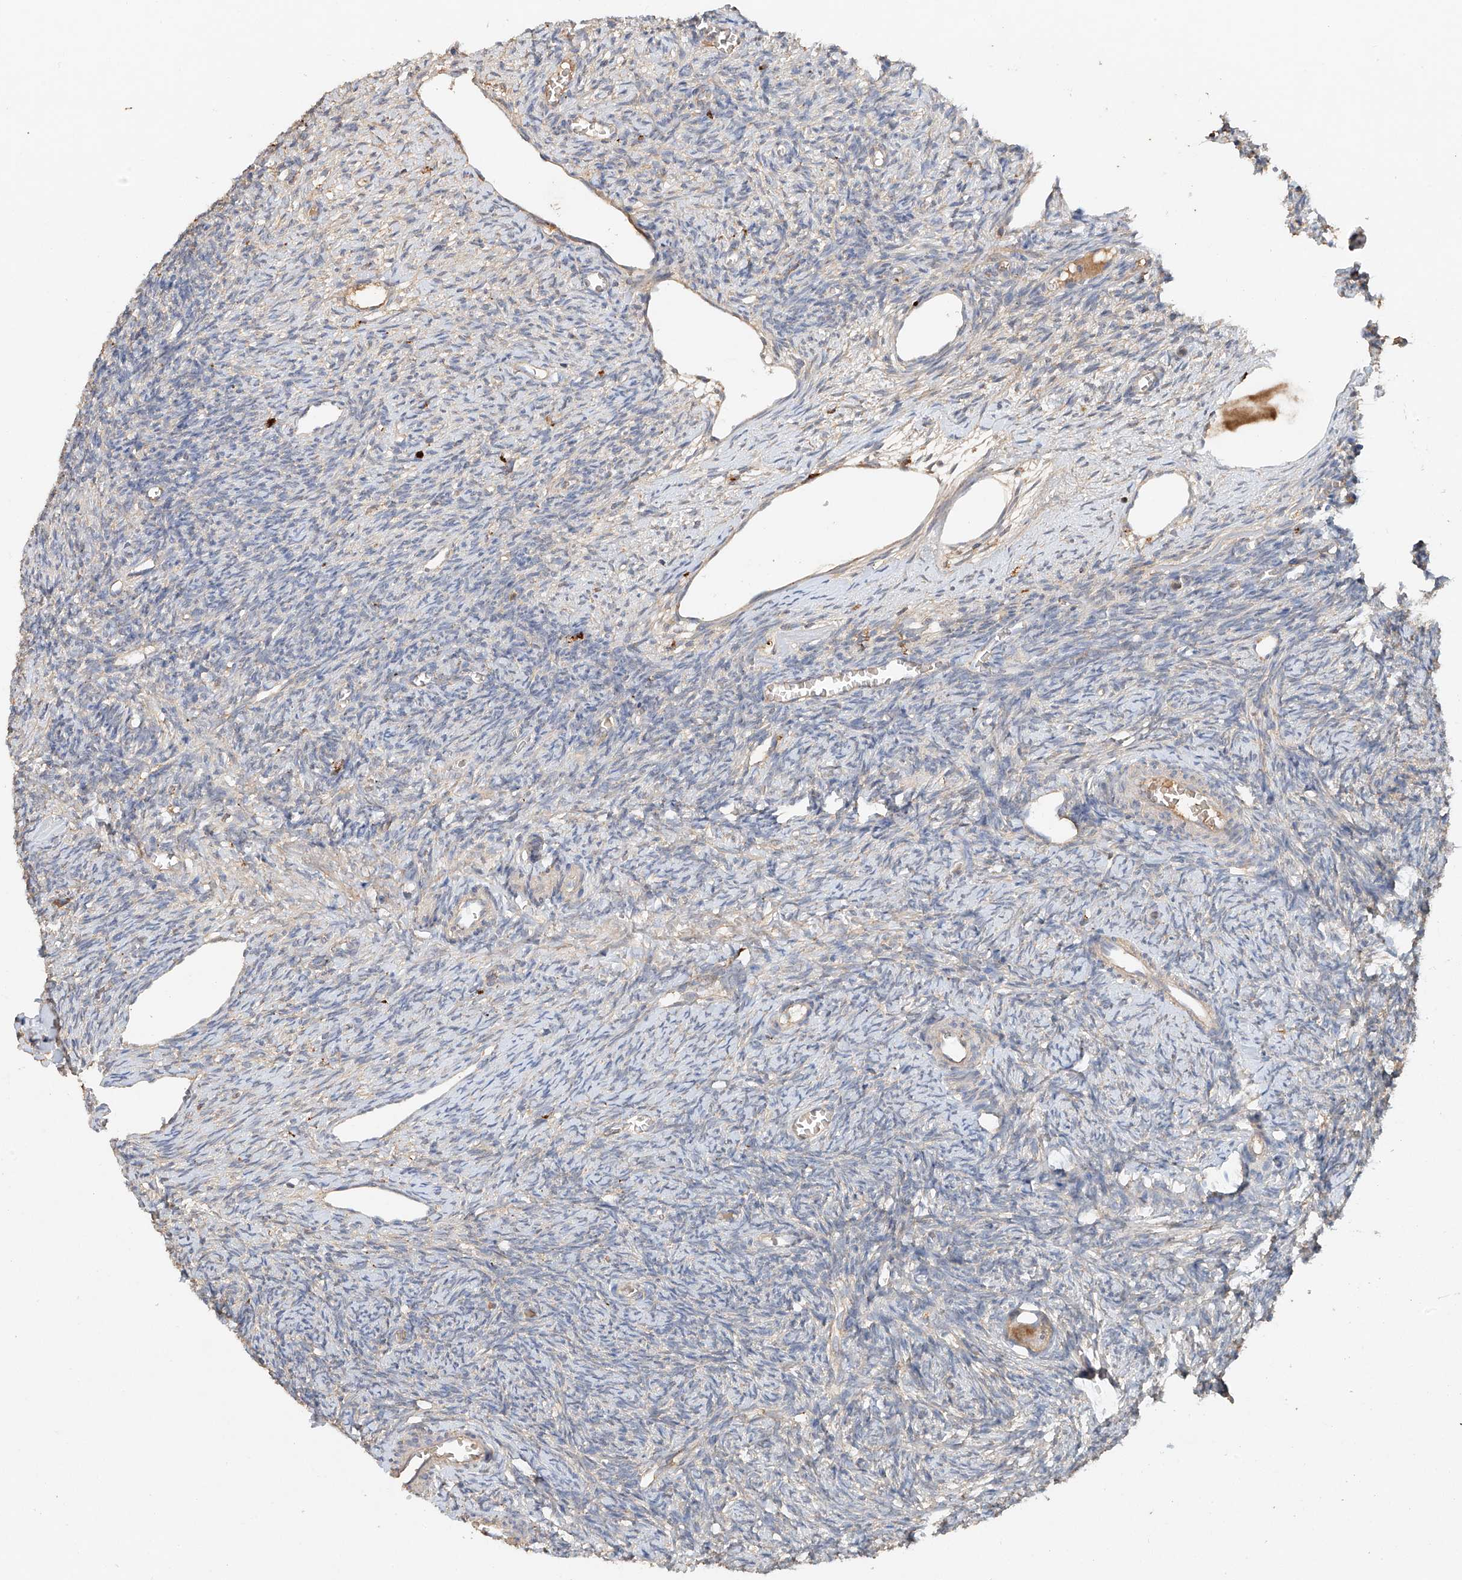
{"staining": {"intensity": "moderate", "quantity": ">75%", "location": "cytoplasmic/membranous"}, "tissue": "ovary", "cell_type": "Follicle cells", "image_type": "normal", "snomed": [{"axis": "morphology", "description": "Normal tissue, NOS"}, {"axis": "topography", "description": "Ovary"}], "caption": "This photomicrograph shows IHC staining of unremarkable ovary, with medium moderate cytoplasmic/membranous expression in approximately >75% of follicle cells.", "gene": "GNB1L", "patient": {"sex": "female", "age": 27}}